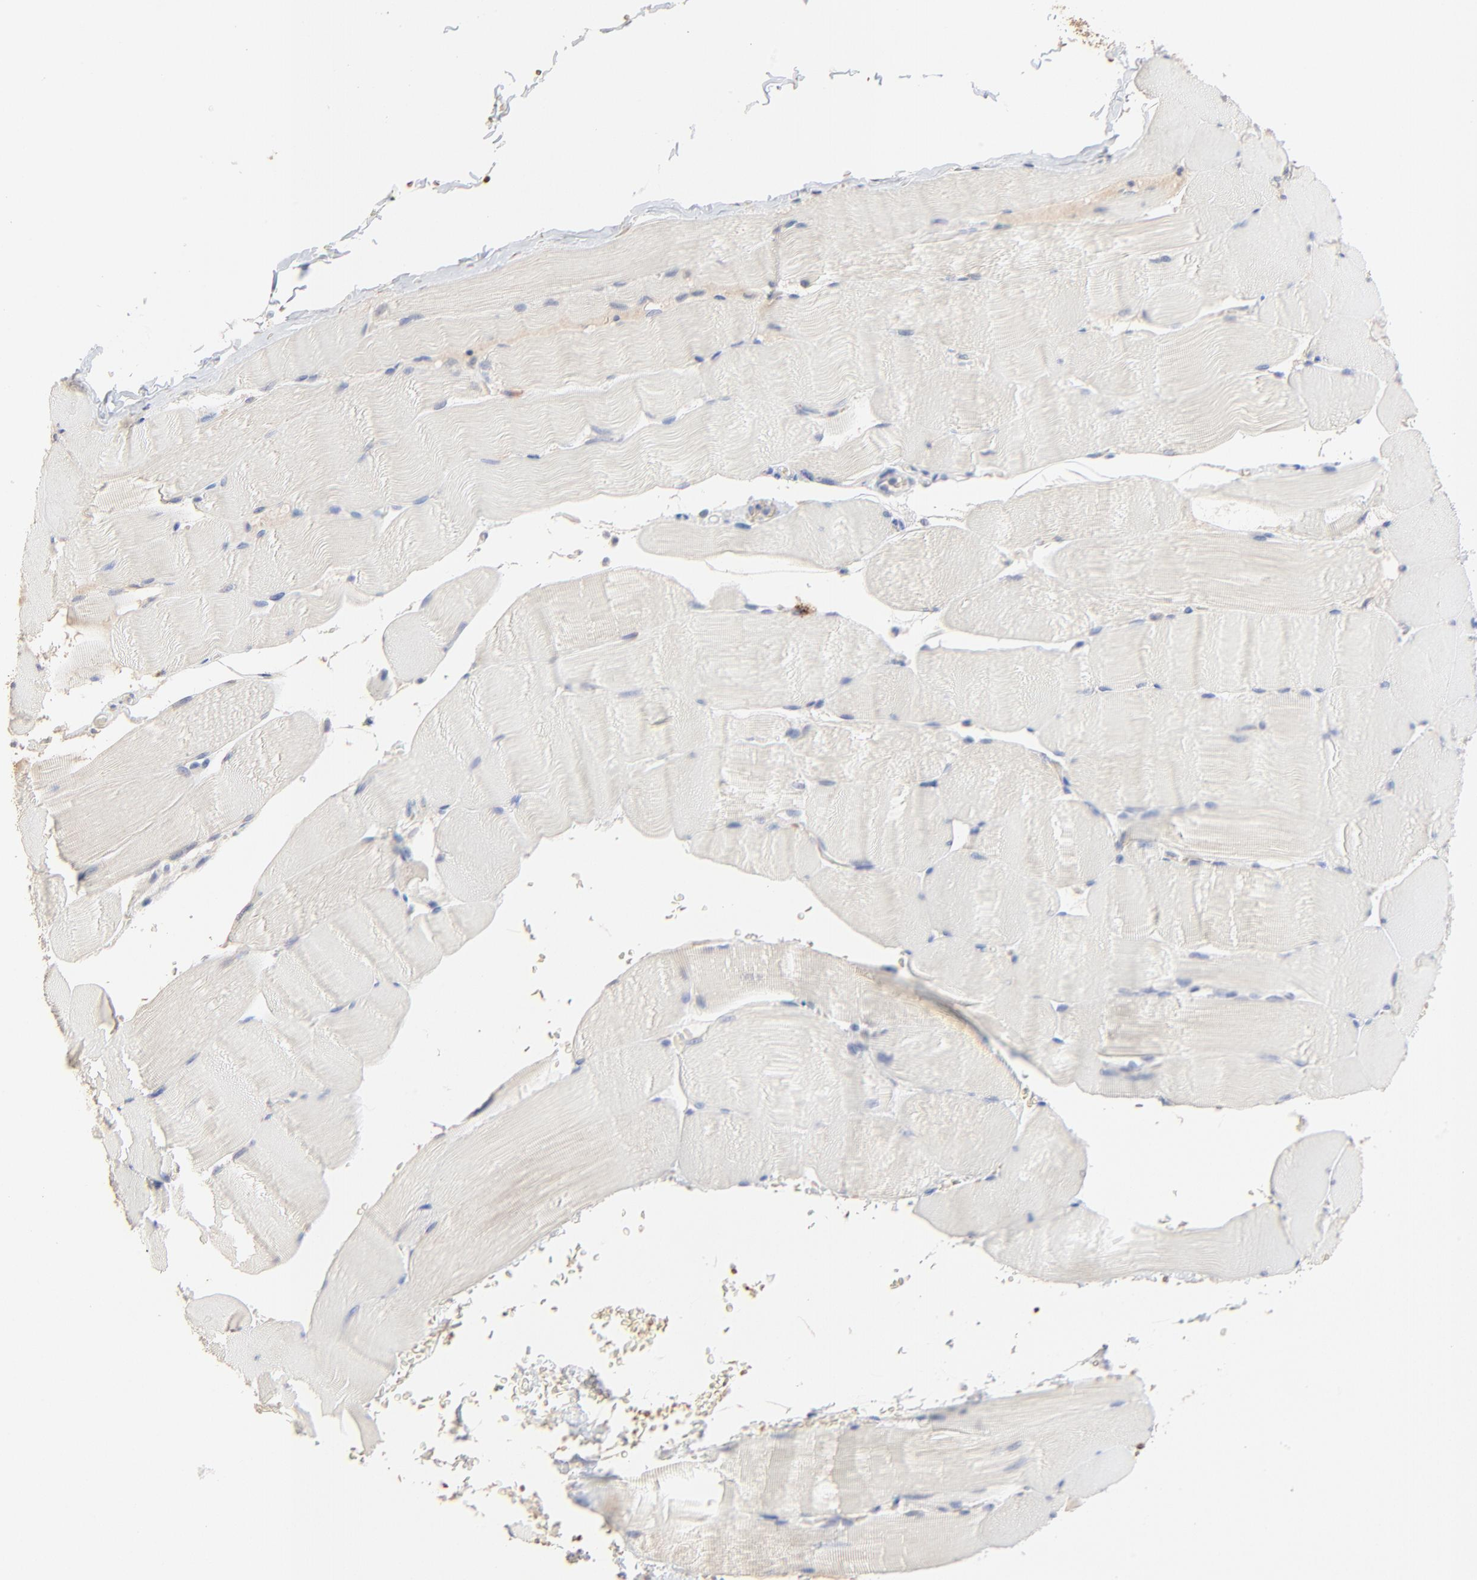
{"staining": {"intensity": "negative", "quantity": "none", "location": "none"}, "tissue": "skeletal muscle", "cell_type": "Myocytes", "image_type": "normal", "snomed": [{"axis": "morphology", "description": "Normal tissue, NOS"}, {"axis": "topography", "description": "Skeletal muscle"}], "caption": "High power microscopy histopathology image of an immunohistochemistry histopathology image of unremarkable skeletal muscle, revealing no significant positivity in myocytes.", "gene": "FANCB", "patient": {"sex": "male", "age": 62}}